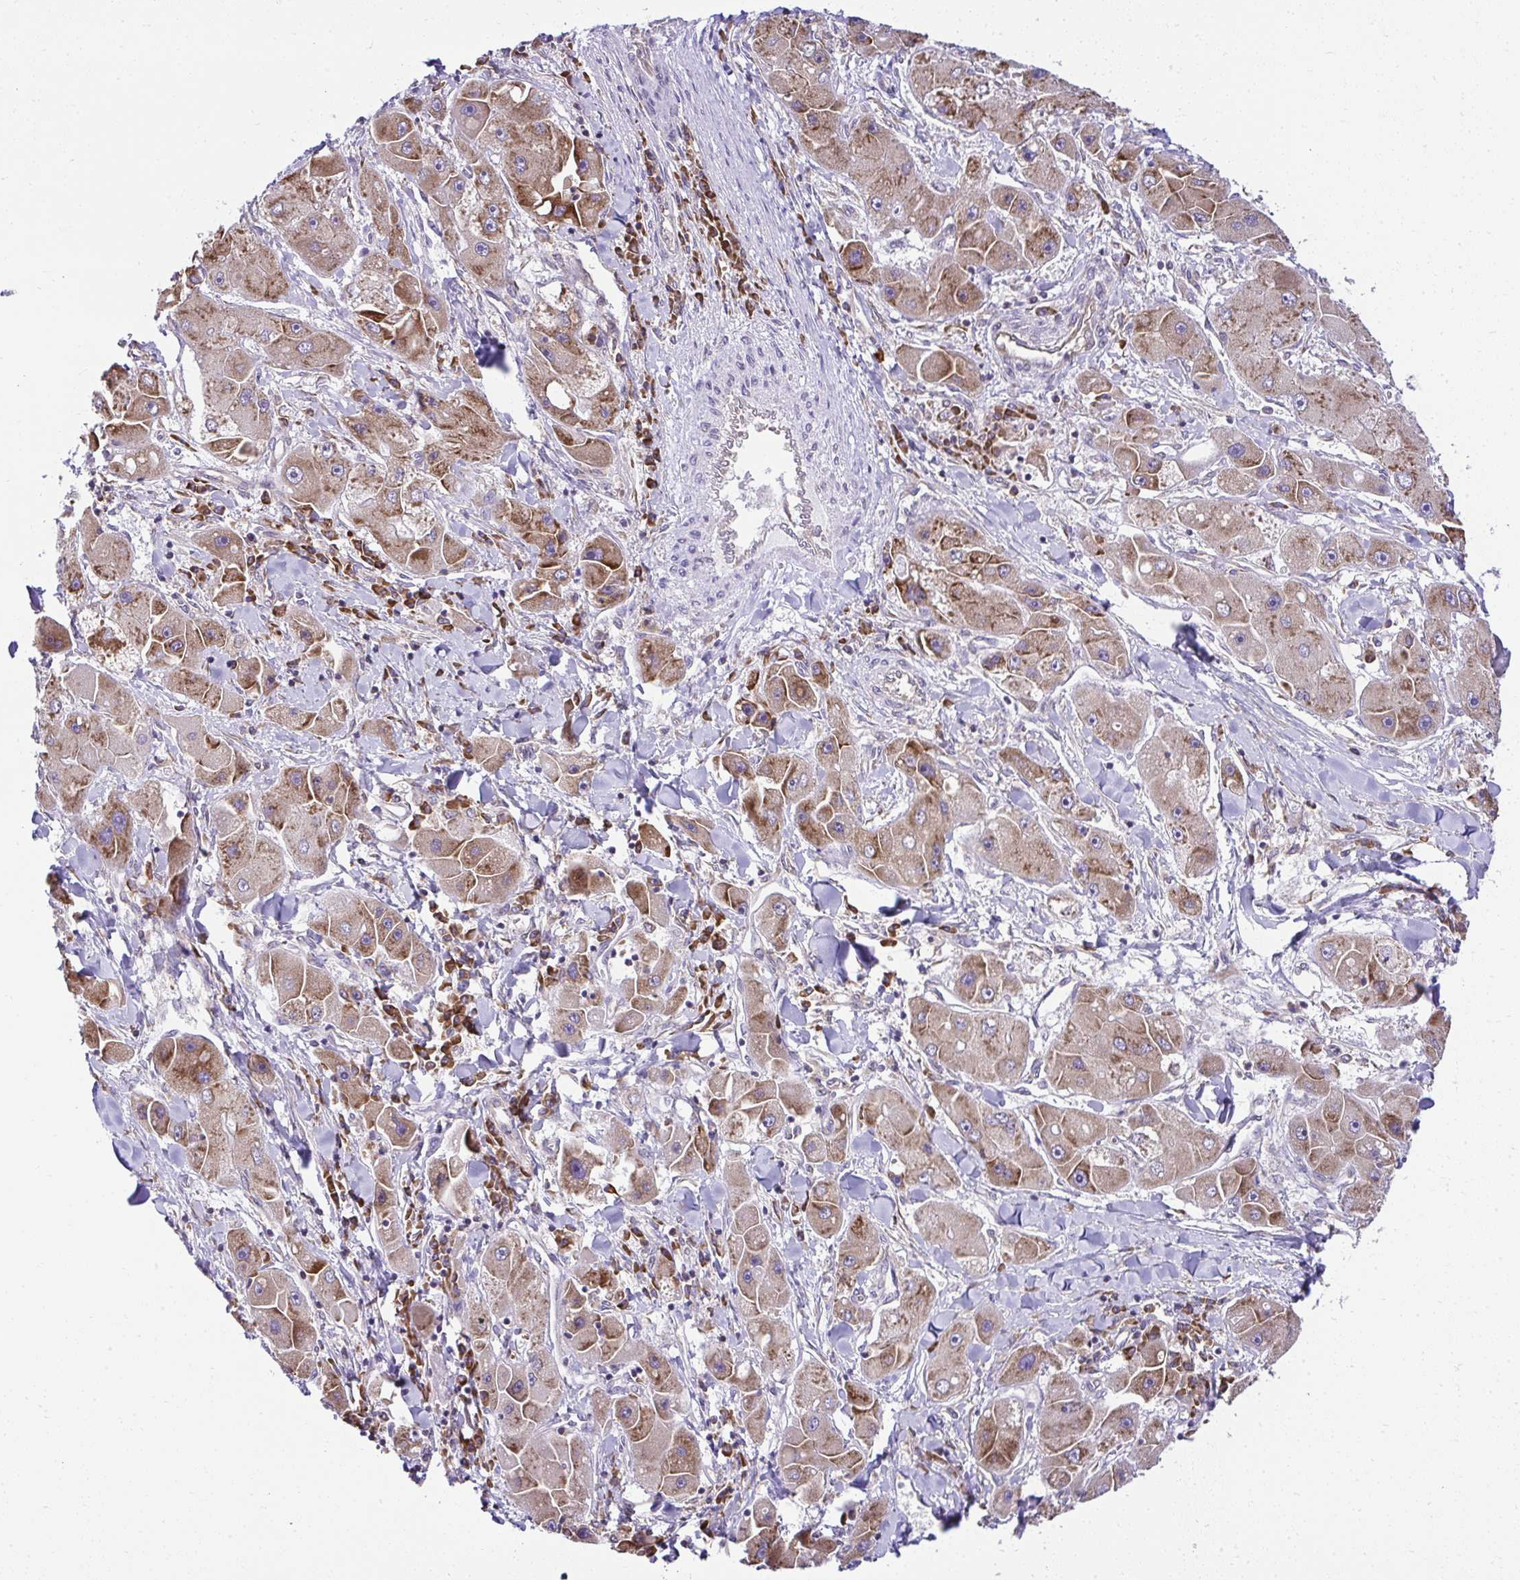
{"staining": {"intensity": "moderate", "quantity": "25%-75%", "location": "cytoplasmic/membranous"}, "tissue": "liver cancer", "cell_type": "Tumor cells", "image_type": "cancer", "snomed": [{"axis": "morphology", "description": "Carcinoma, Hepatocellular, NOS"}, {"axis": "topography", "description": "Liver"}], "caption": "This is a micrograph of immunohistochemistry staining of hepatocellular carcinoma (liver), which shows moderate expression in the cytoplasmic/membranous of tumor cells.", "gene": "RPS7", "patient": {"sex": "male", "age": 24}}